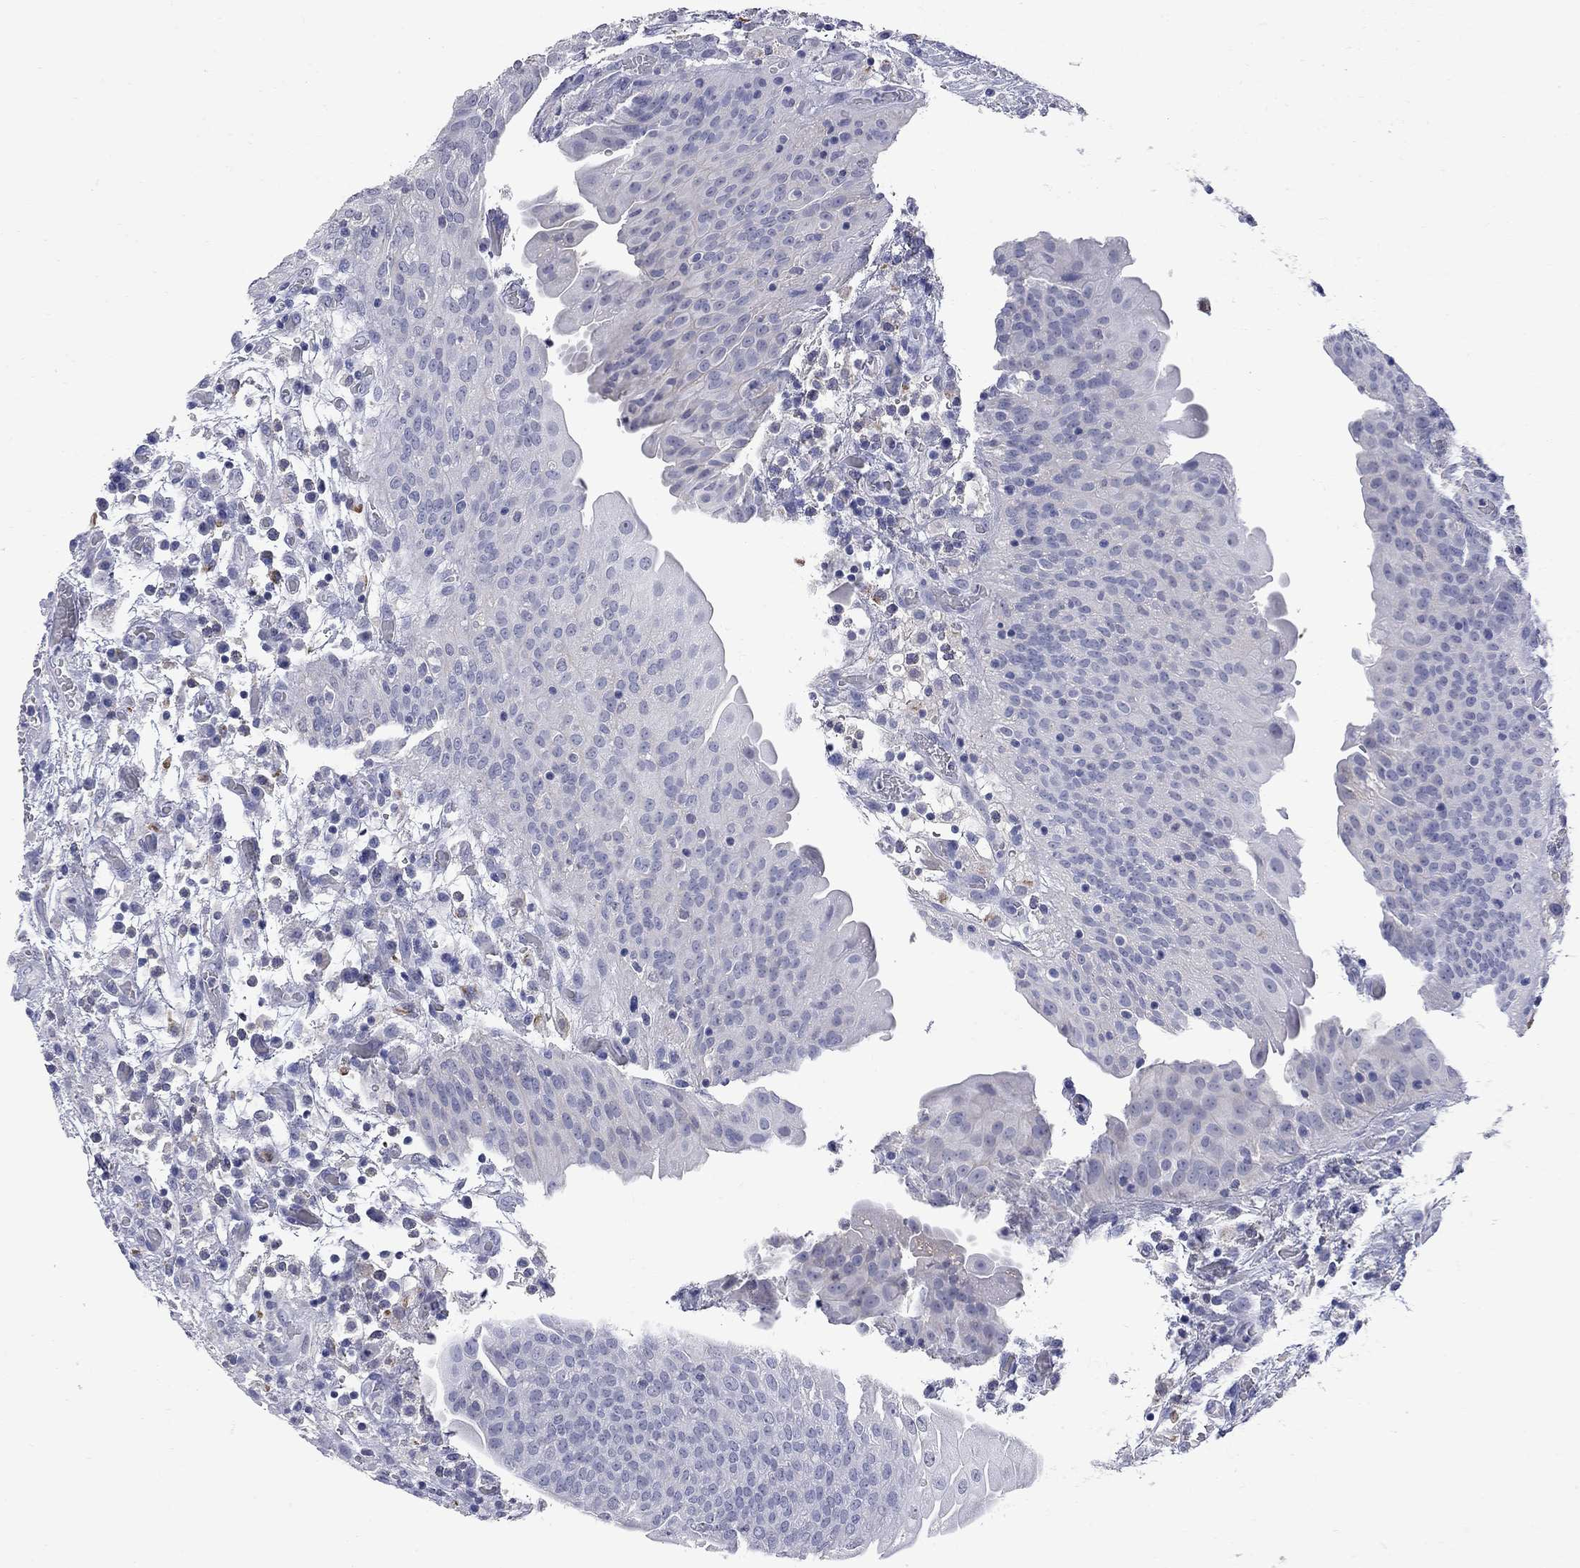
{"staining": {"intensity": "negative", "quantity": "none", "location": "none"}, "tissue": "urothelial cancer", "cell_type": "Tumor cells", "image_type": "cancer", "snomed": [{"axis": "morphology", "description": "Urothelial carcinoma, High grade"}, {"axis": "topography", "description": "Urinary bladder"}], "caption": "Tumor cells are negative for brown protein staining in urothelial cancer.", "gene": "FAM221B", "patient": {"sex": "male", "age": 60}}